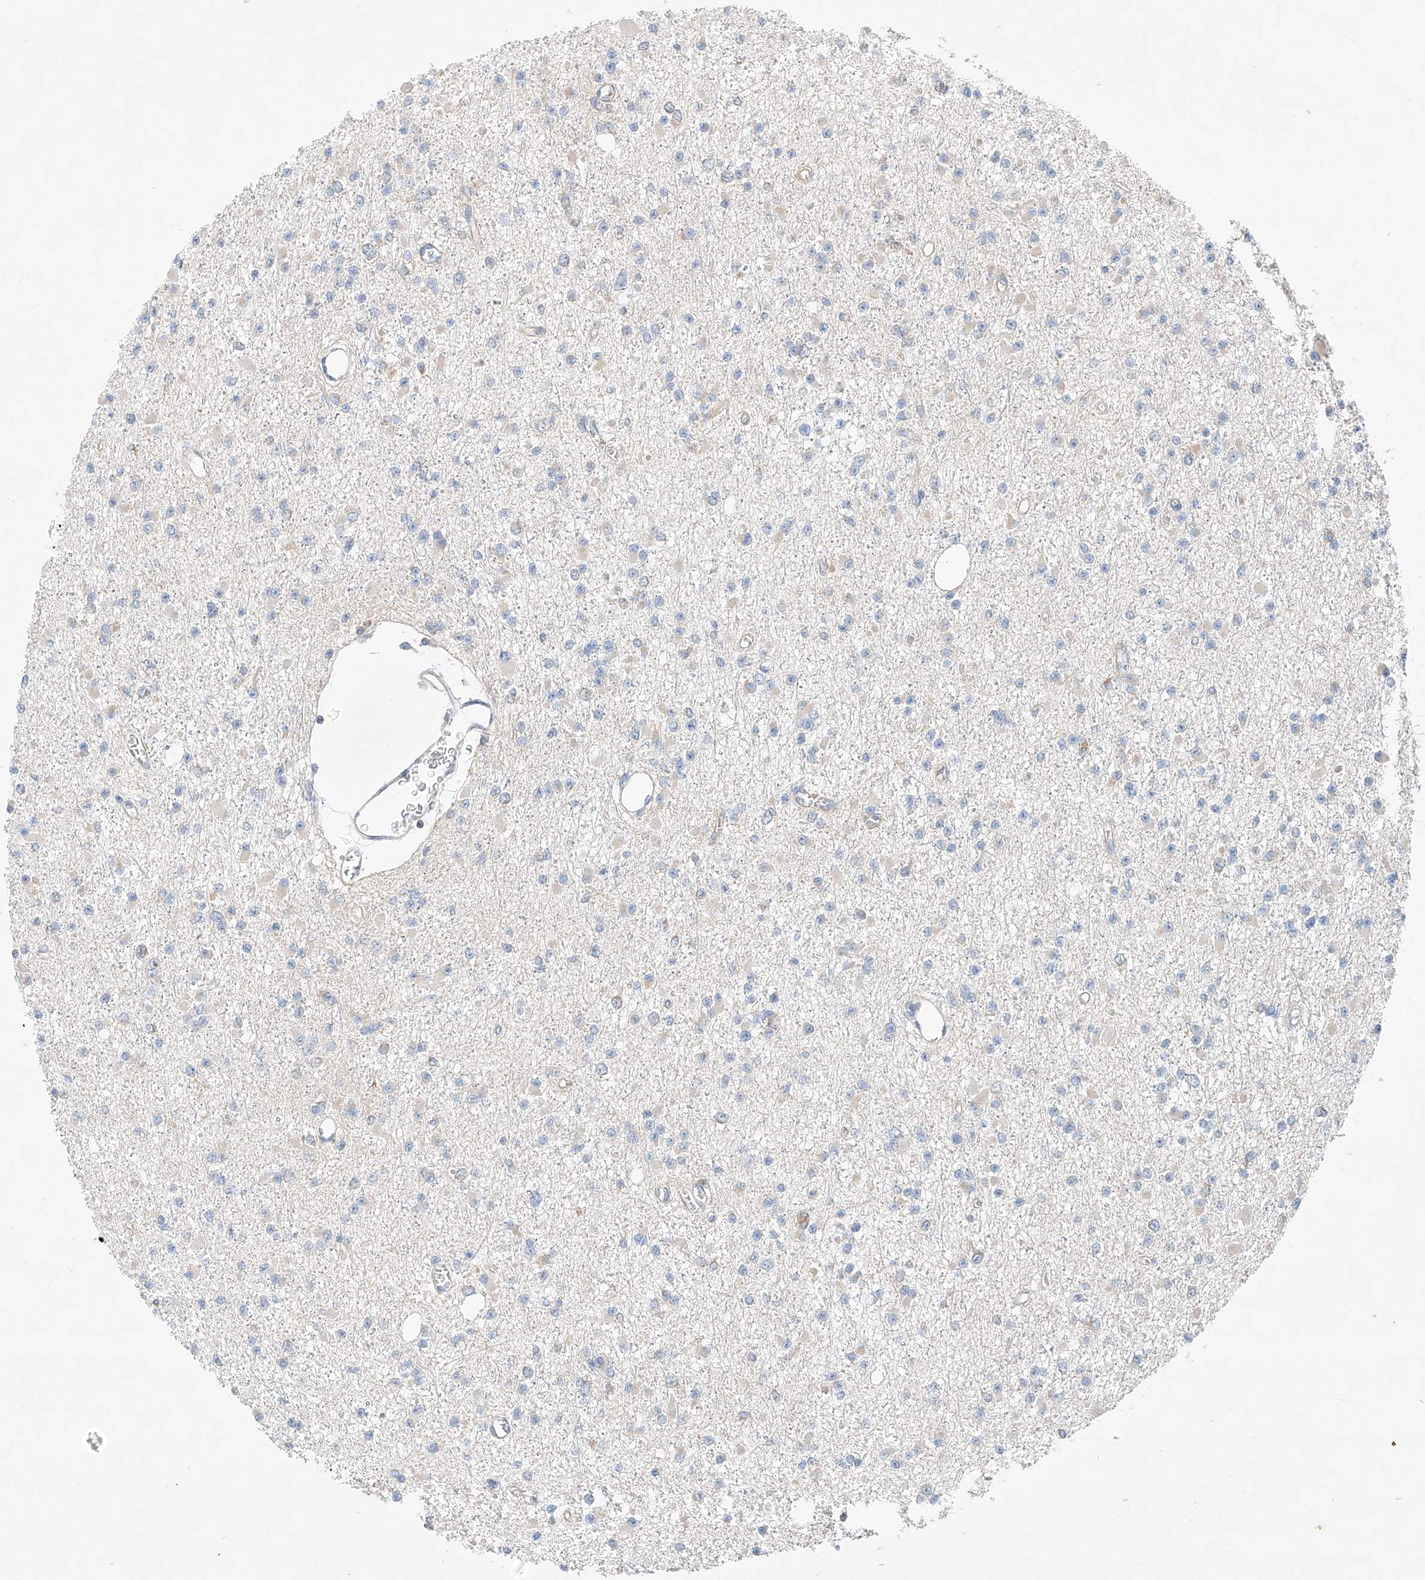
{"staining": {"intensity": "negative", "quantity": "none", "location": "none"}, "tissue": "glioma", "cell_type": "Tumor cells", "image_type": "cancer", "snomed": [{"axis": "morphology", "description": "Glioma, malignant, Low grade"}, {"axis": "topography", "description": "Brain"}], "caption": "The image exhibits no significant positivity in tumor cells of low-grade glioma (malignant).", "gene": "RUSC1", "patient": {"sex": "female", "age": 22}}